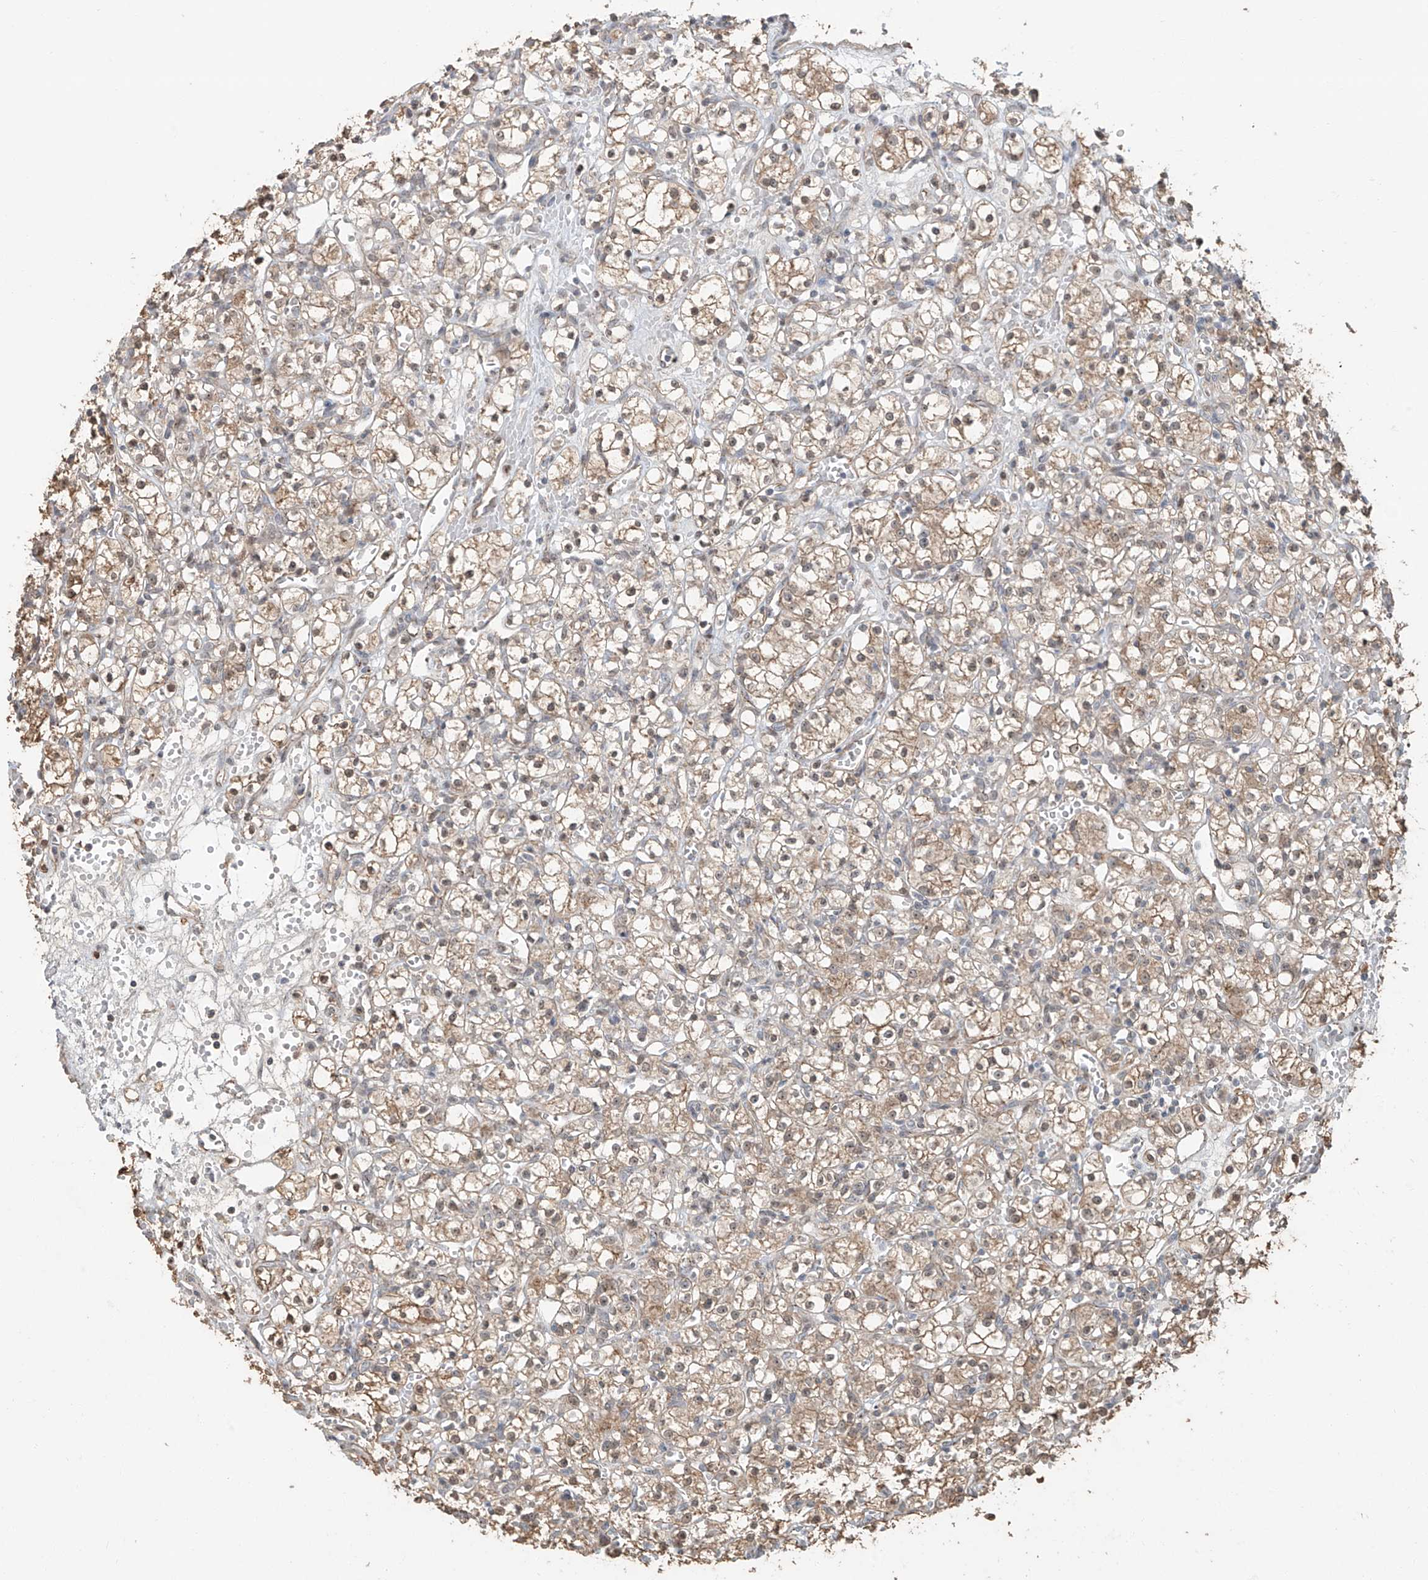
{"staining": {"intensity": "moderate", "quantity": ">75%", "location": "cytoplasmic/membranous,nuclear"}, "tissue": "renal cancer", "cell_type": "Tumor cells", "image_type": "cancer", "snomed": [{"axis": "morphology", "description": "Adenocarcinoma, NOS"}, {"axis": "topography", "description": "Kidney"}], "caption": "Immunohistochemical staining of human renal adenocarcinoma exhibits moderate cytoplasmic/membranous and nuclear protein staining in approximately >75% of tumor cells.", "gene": "ZNF16", "patient": {"sex": "female", "age": 59}}